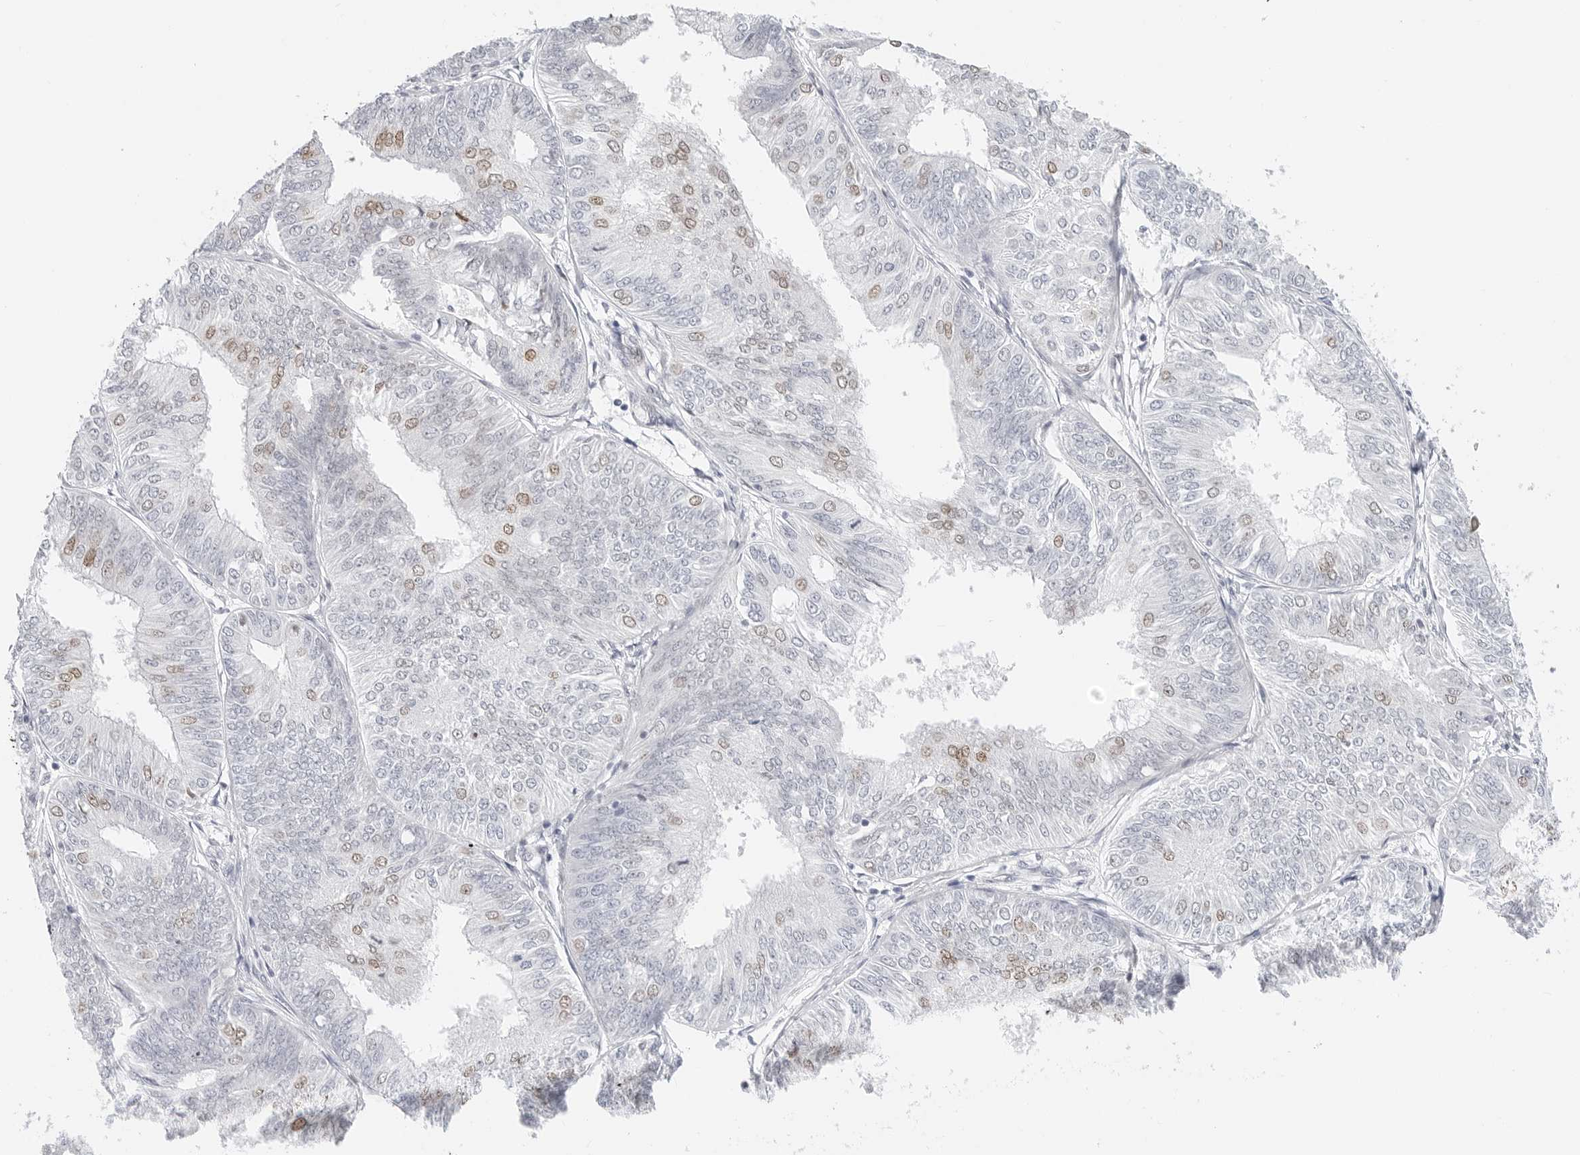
{"staining": {"intensity": "weak", "quantity": "<25%", "location": "nuclear"}, "tissue": "endometrial cancer", "cell_type": "Tumor cells", "image_type": "cancer", "snomed": [{"axis": "morphology", "description": "Adenocarcinoma, NOS"}, {"axis": "topography", "description": "Endometrium"}], "caption": "DAB immunohistochemical staining of adenocarcinoma (endometrial) exhibits no significant positivity in tumor cells.", "gene": "SPIDR", "patient": {"sex": "female", "age": 58}}